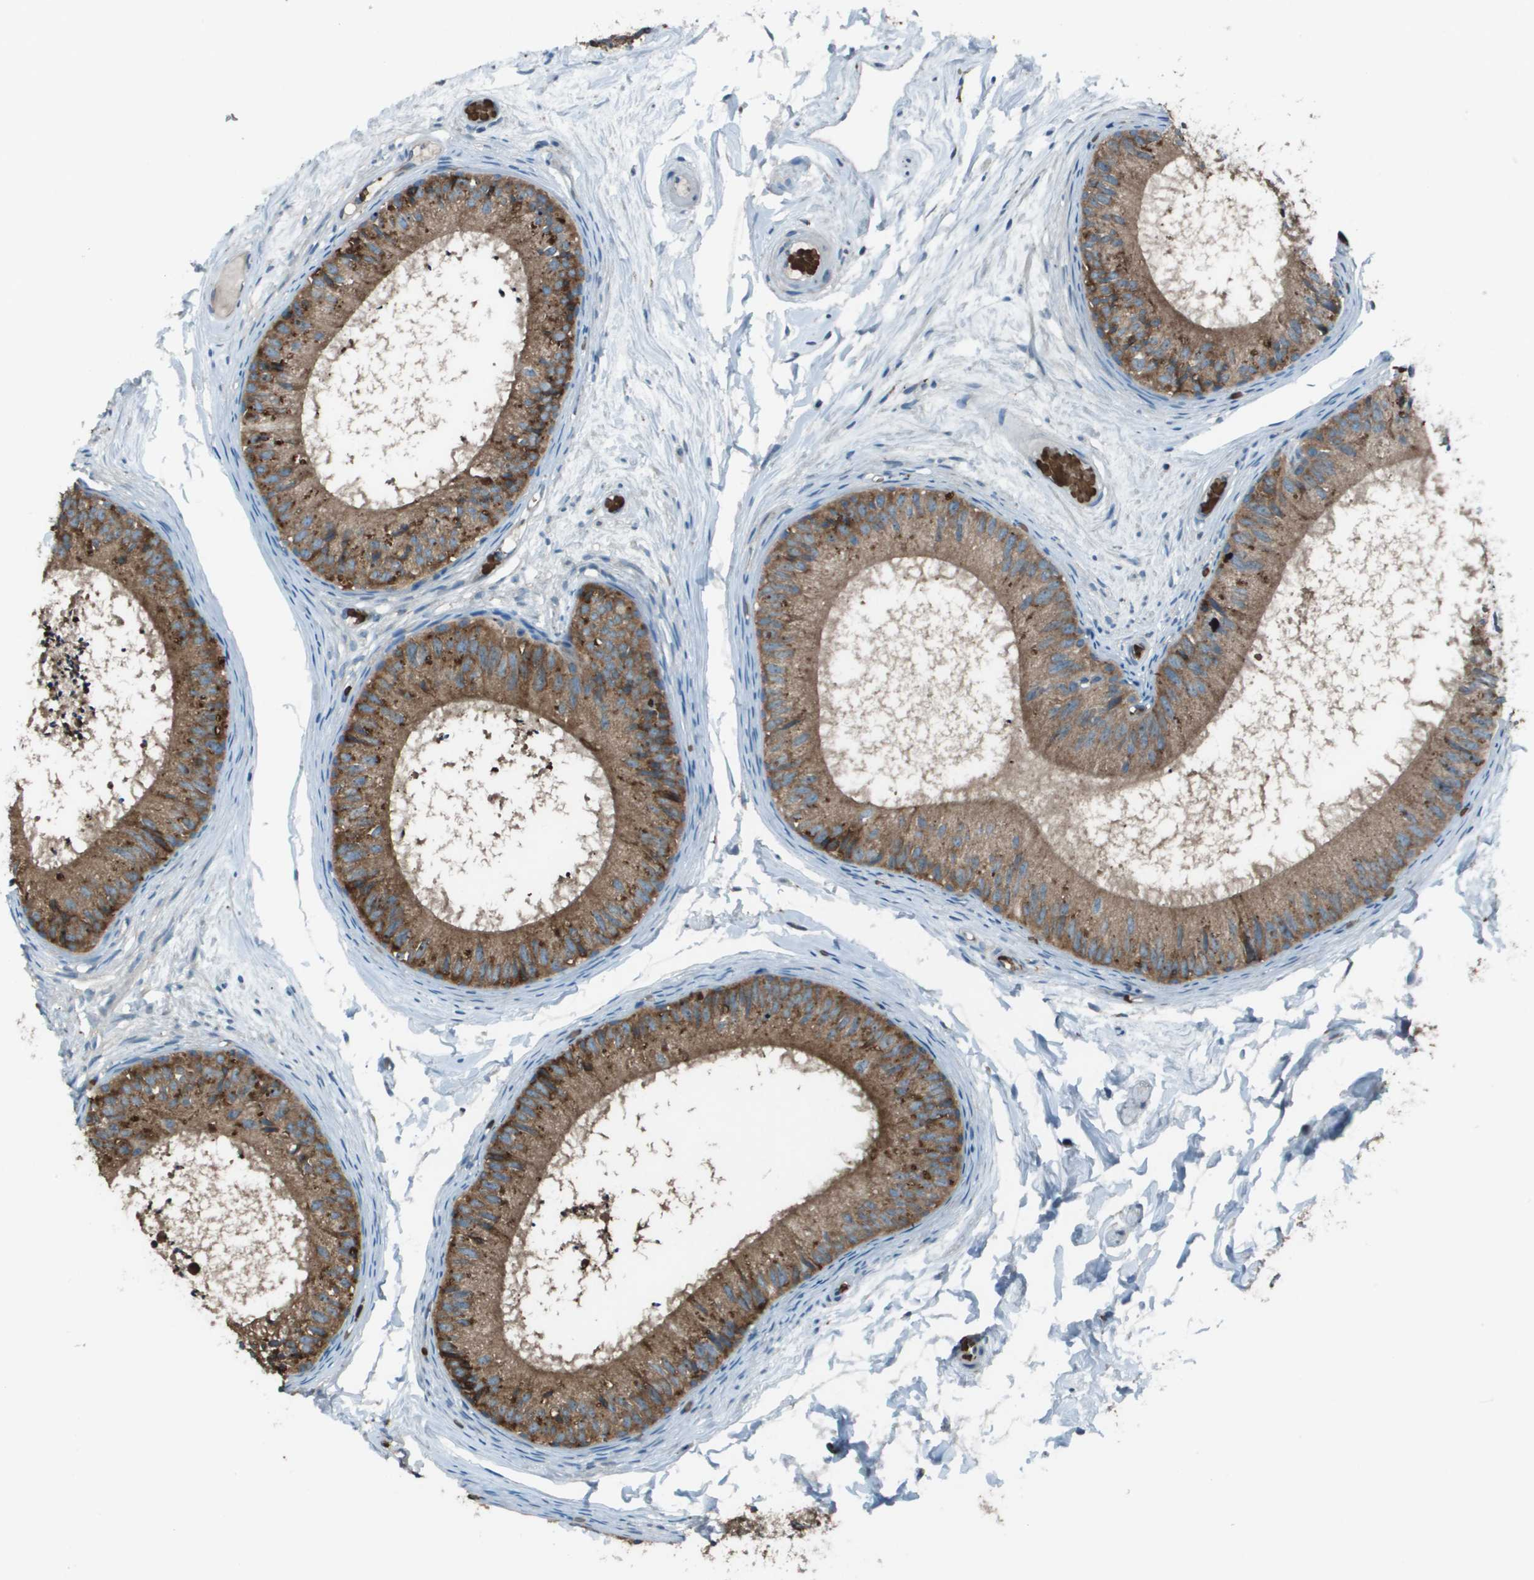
{"staining": {"intensity": "moderate", "quantity": ">75%", "location": "cytoplasmic/membranous"}, "tissue": "epididymis", "cell_type": "Glandular cells", "image_type": "normal", "snomed": [{"axis": "morphology", "description": "Normal tissue, NOS"}, {"axis": "topography", "description": "Epididymis"}], "caption": "Immunohistochemistry photomicrograph of unremarkable epididymis: epididymis stained using IHC displays medium levels of moderate protein expression localized specifically in the cytoplasmic/membranous of glandular cells, appearing as a cytoplasmic/membranous brown color.", "gene": "UTS2", "patient": {"sex": "male", "age": 46}}